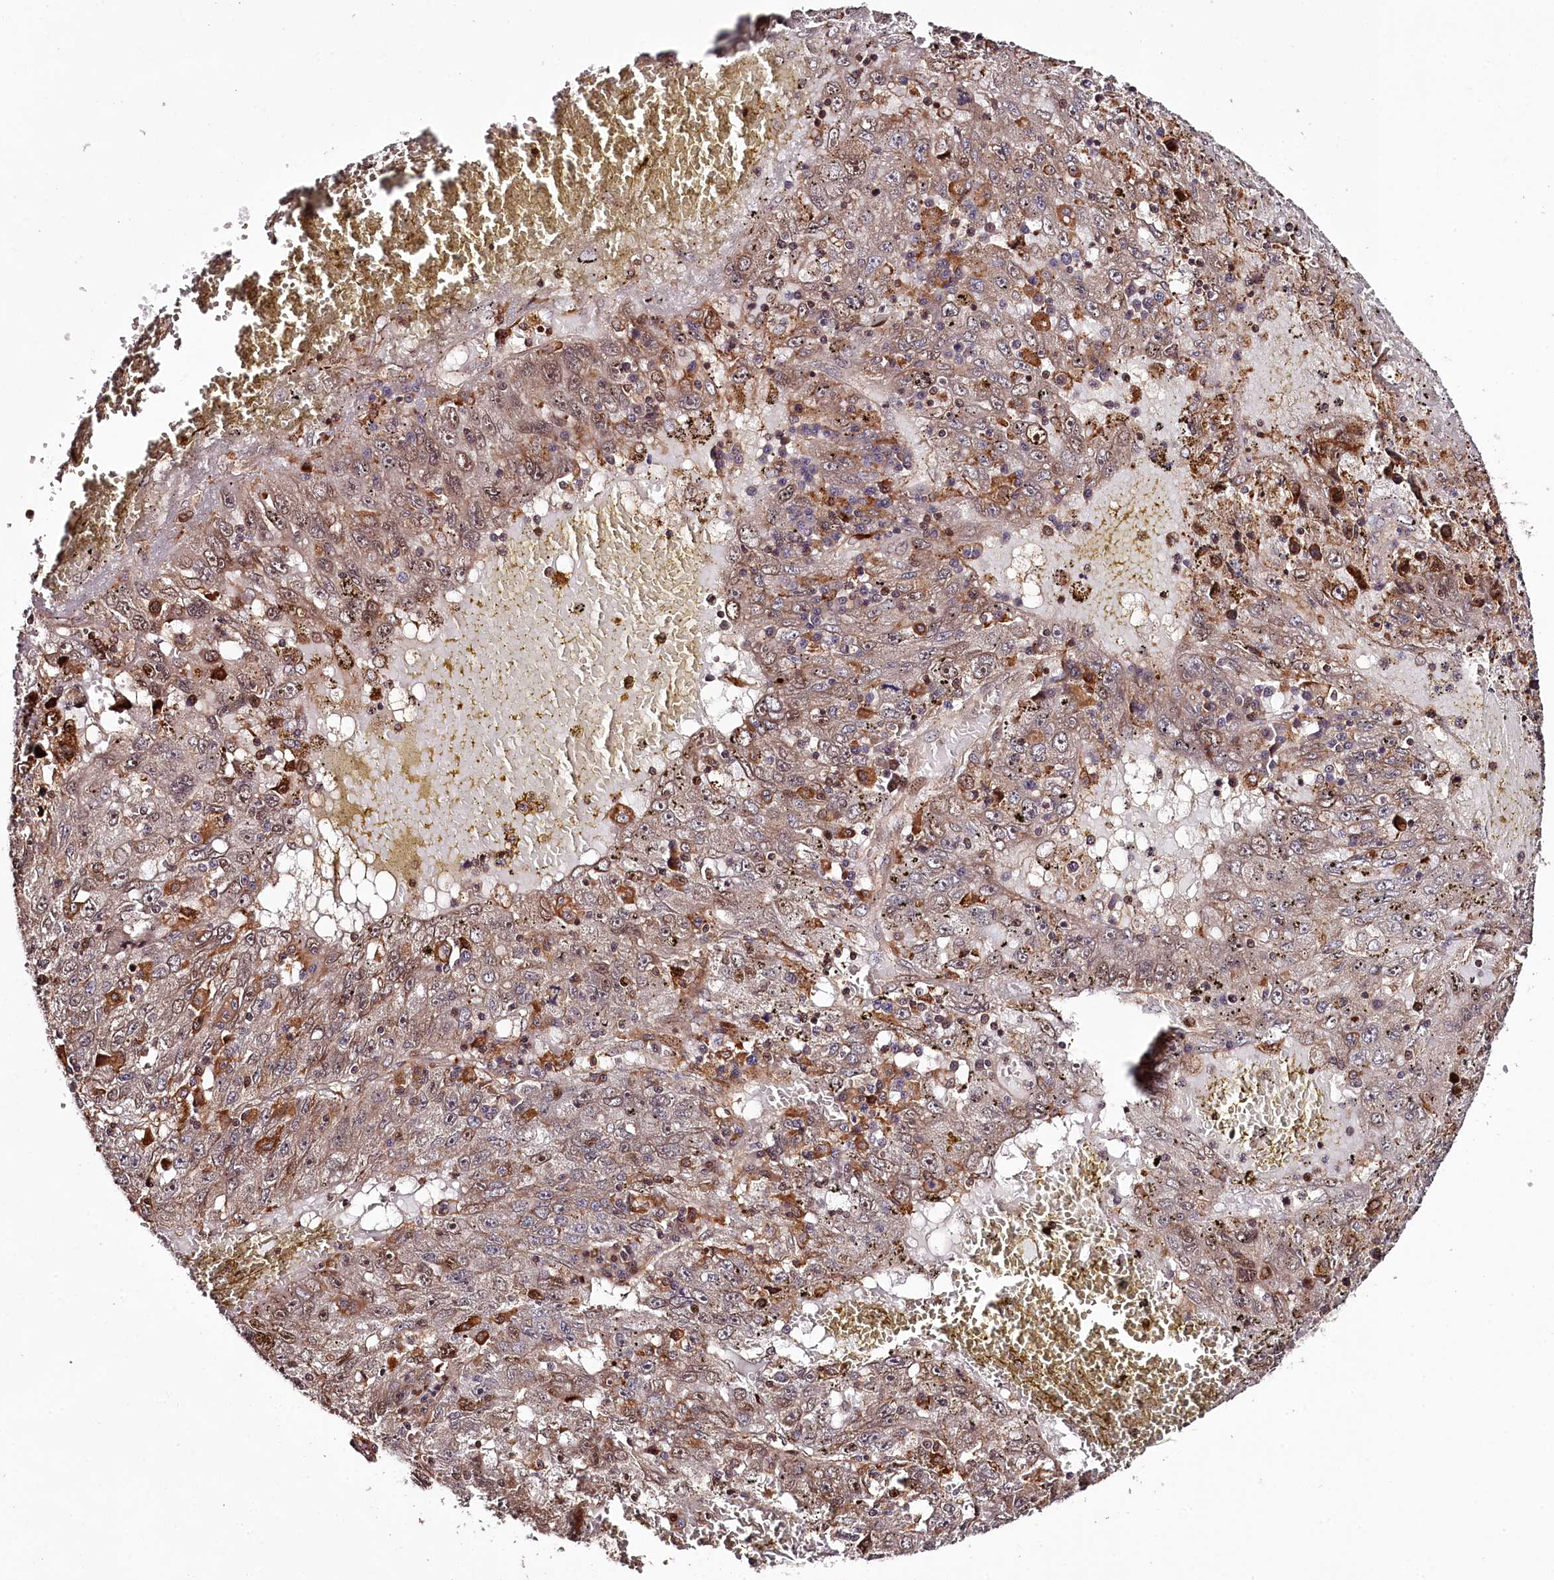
{"staining": {"intensity": "weak", "quantity": "25%-75%", "location": "cytoplasmic/membranous"}, "tissue": "liver cancer", "cell_type": "Tumor cells", "image_type": "cancer", "snomed": [{"axis": "morphology", "description": "Carcinoma, Hepatocellular, NOS"}, {"axis": "topography", "description": "Liver"}], "caption": "Immunohistochemical staining of hepatocellular carcinoma (liver) shows low levels of weak cytoplasmic/membranous protein expression in about 25%-75% of tumor cells.", "gene": "KIF14", "patient": {"sex": "male", "age": 49}}